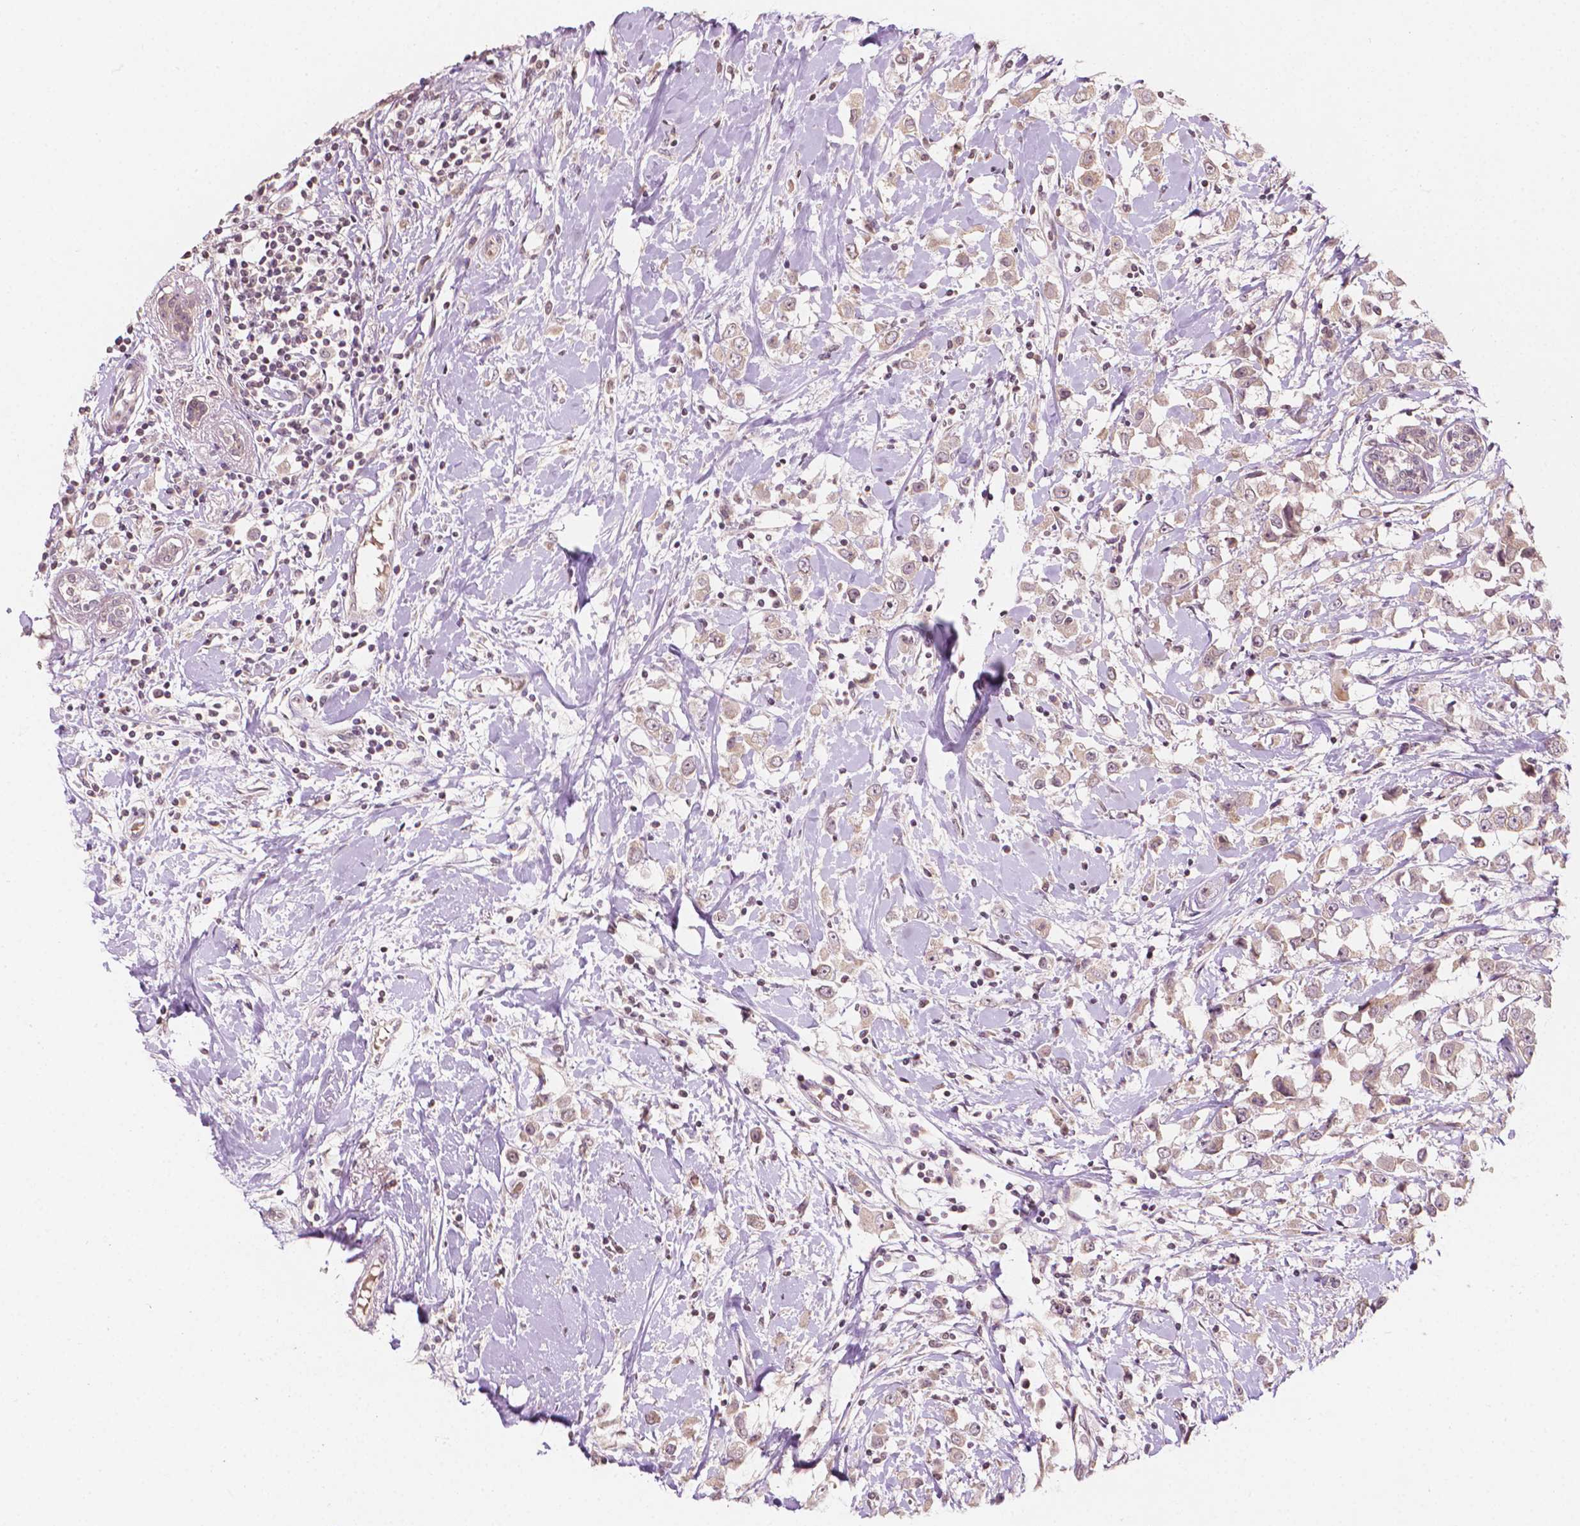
{"staining": {"intensity": "weak", "quantity": ">75%", "location": "cytoplasmic/membranous"}, "tissue": "breast cancer", "cell_type": "Tumor cells", "image_type": "cancer", "snomed": [{"axis": "morphology", "description": "Duct carcinoma"}, {"axis": "topography", "description": "Breast"}], "caption": "DAB immunohistochemical staining of infiltrating ductal carcinoma (breast) shows weak cytoplasmic/membranous protein positivity in about >75% of tumor cells.", "gene": "NOS1AP", "patient": {"sex": "female", "age": 61}}